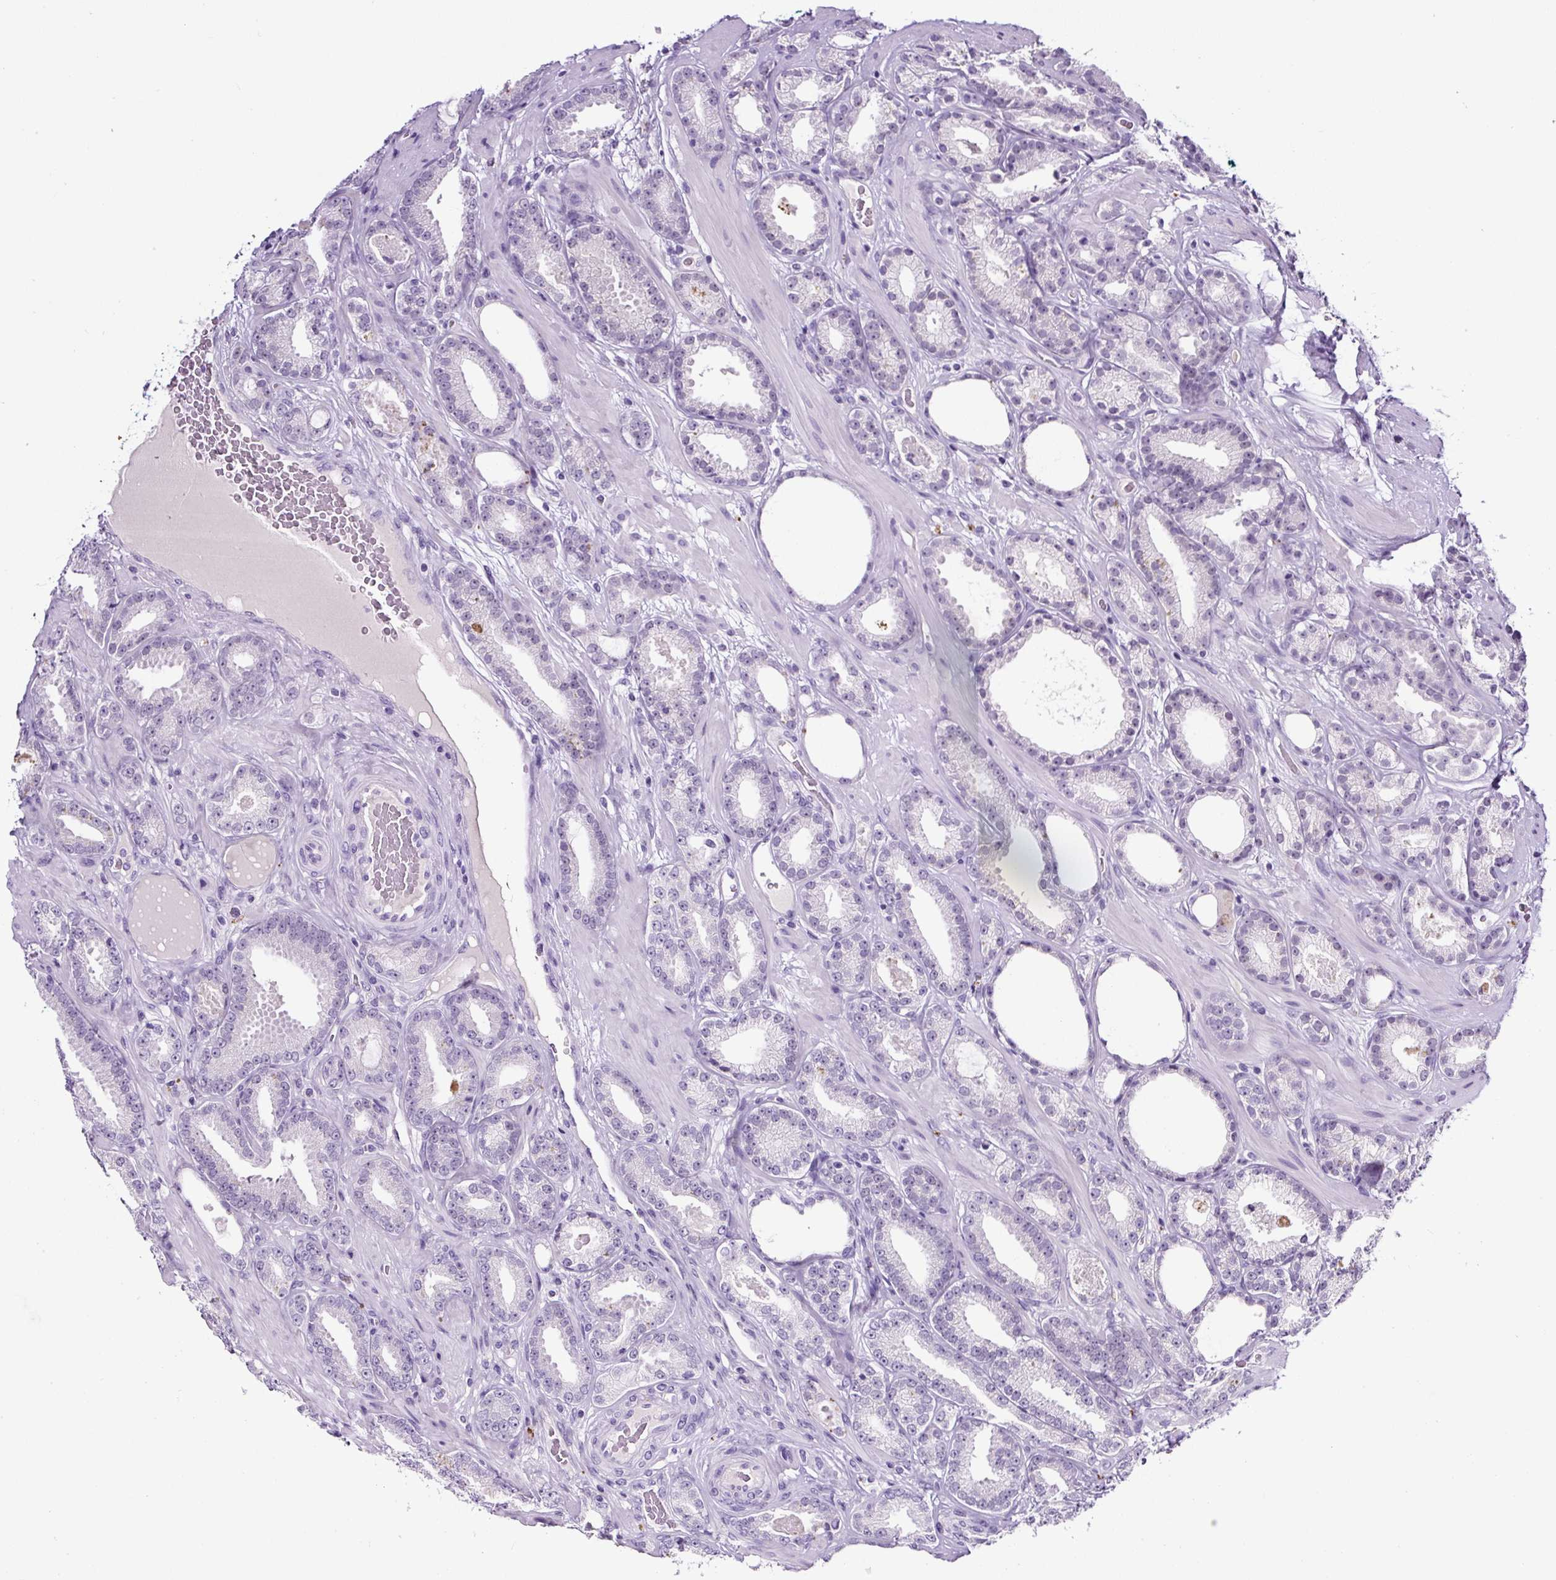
{"staining": {"intensity": "negative", "quantity": "none", "location": "none"}, "tissue": "prostate cancer", "cell_type": "Tumor cells", "image_type": "cancer", "snomed": [{"axis": "morphology", "description": "Adenocarcinoma, Low grade"}, {"axis": "topography", "description": "Prostate"}], "caption": "Prostate cancer (low-grade adenocarcinoma) stained for a protein using immunohistochemistry (IHC) exhibits no staining tumor cells.", "gene": "SP8", "patient": {"sex": "male", "age": 61}}